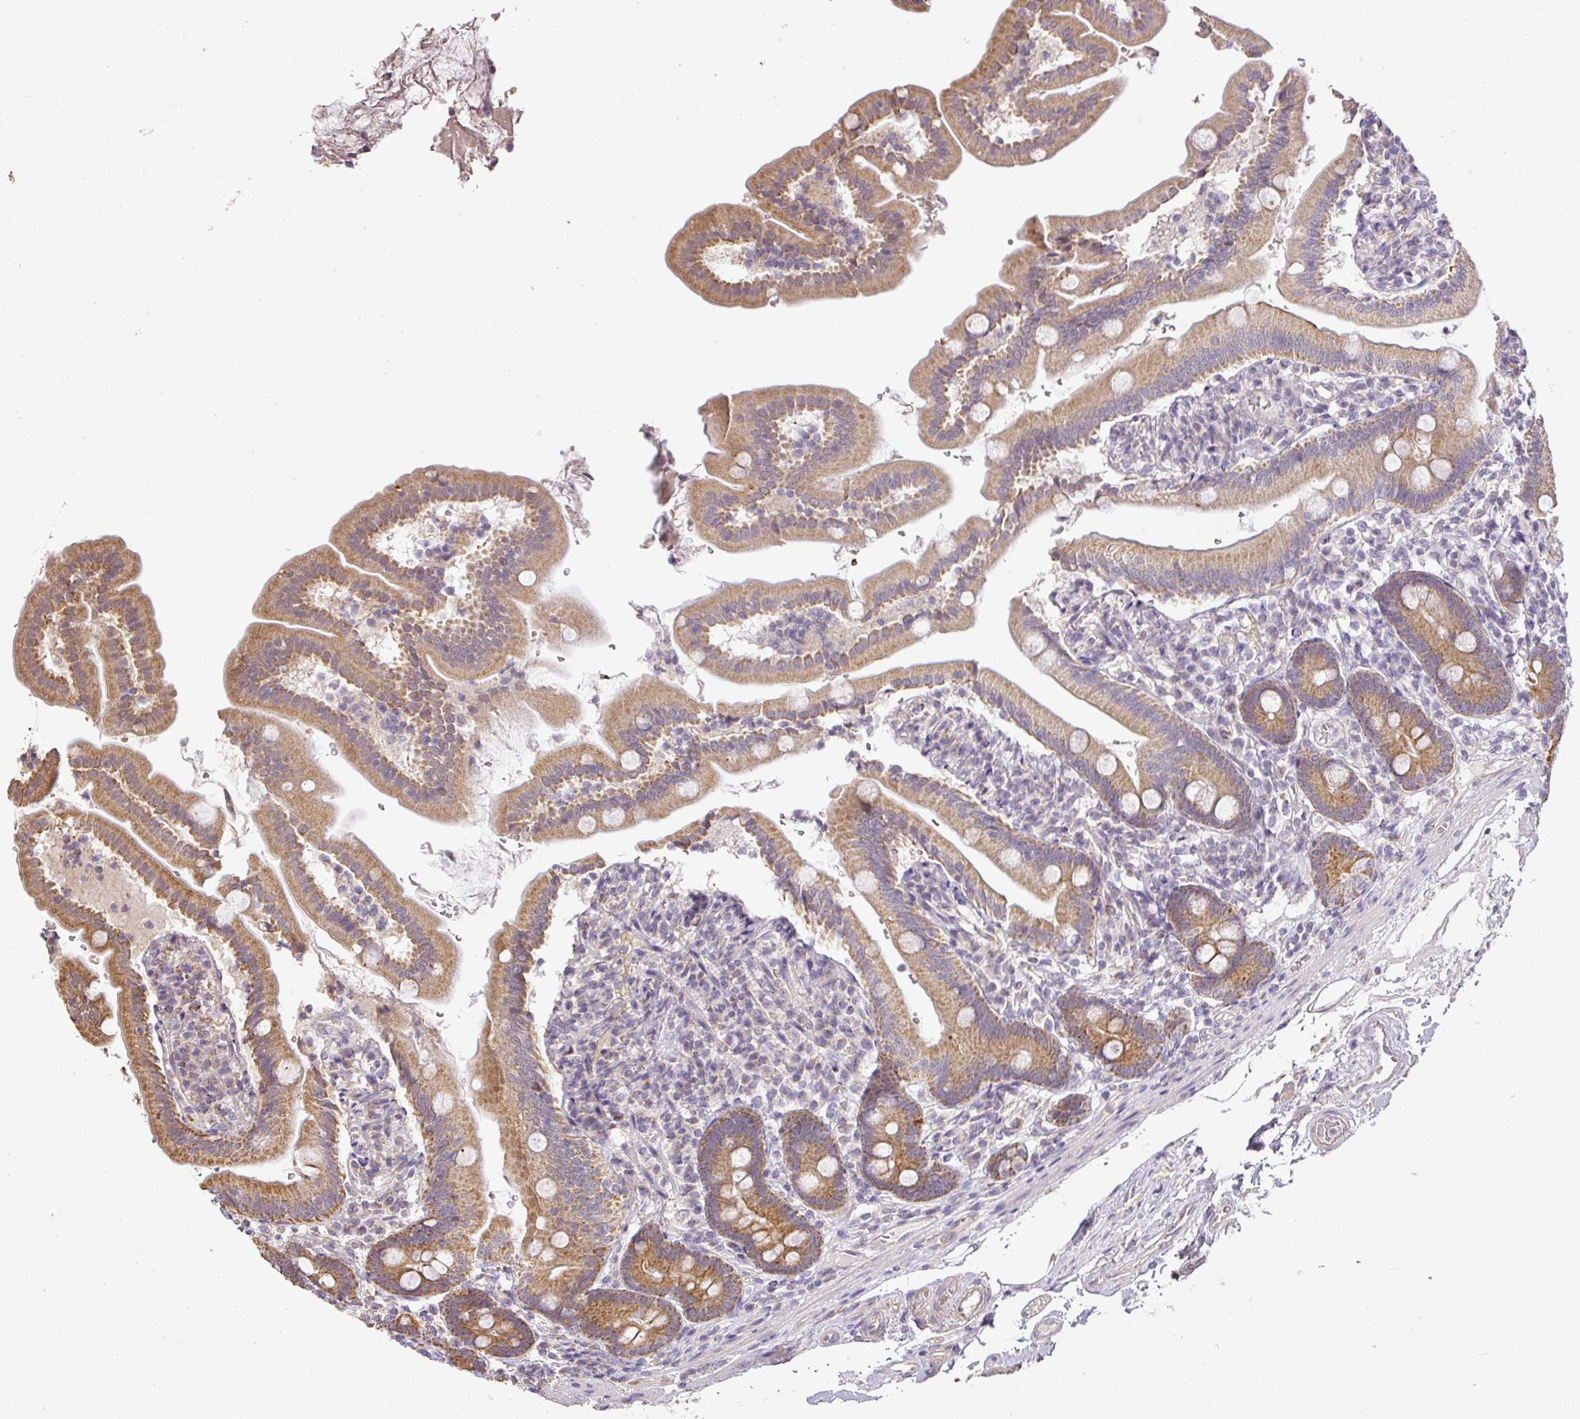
{"staining": {"intensity": "moderate", "quantity": ">75%", "location": "cytoplasmic/membranous"}, "tissue": "duodenum", "cell_type": "Glandular cells", "image_type": "normal", "snomed": [{"axis": "morphology", "description": "Normal tissue, NOS"}, {"axis": "topography", "description": "Duodenum"}], "caption": "A micrograph showing moderate cytoplasmic/membranous positivity in about >75% of glandular cells in unremarkable duodenum, as visualized by brown immunohistochemical staining.", "gene": "MYOM2", "patient": {"sex": "female", "age": 67}}